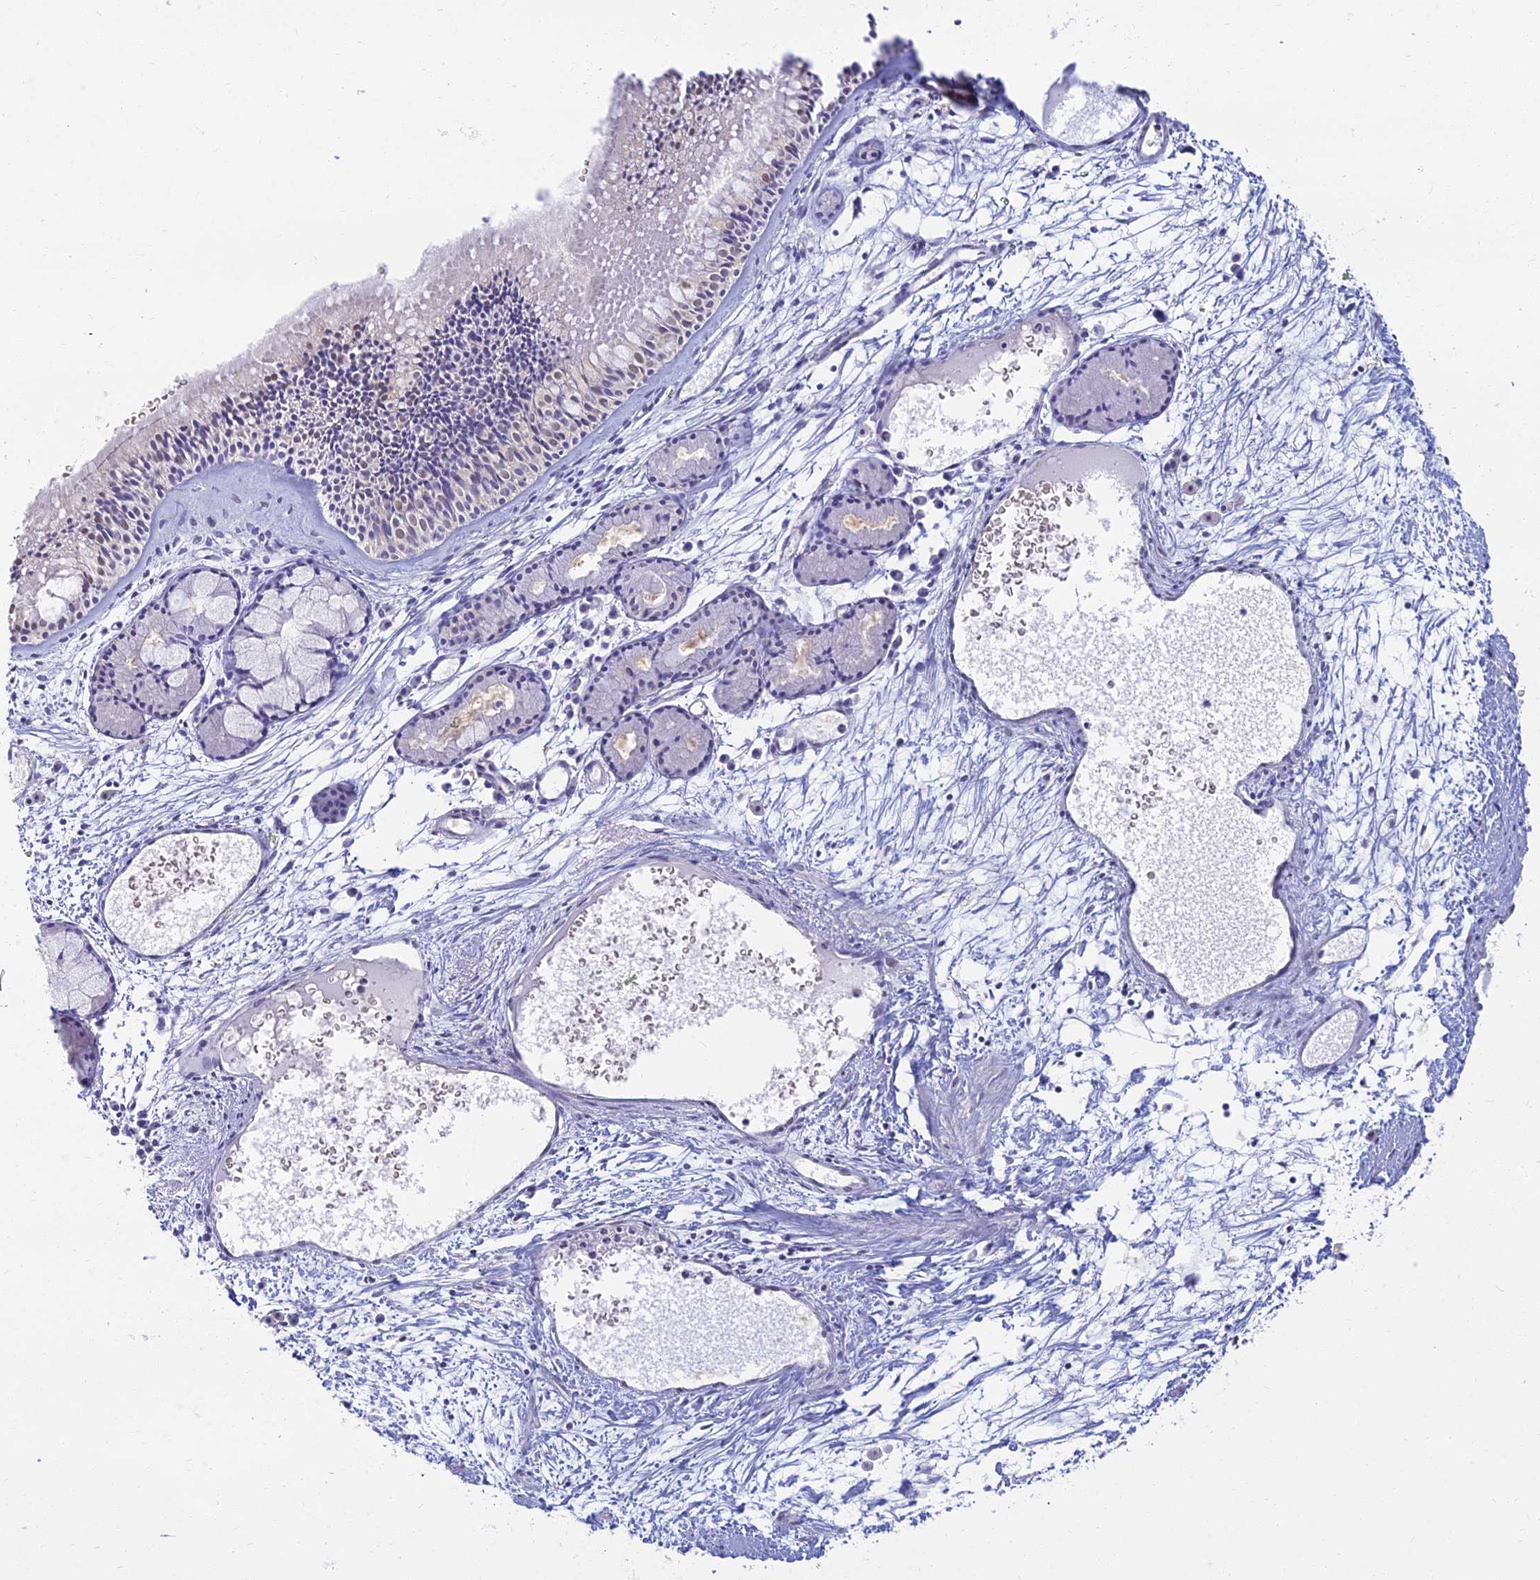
{"staining": {"intensity": "weak", "quantity": "25%-75%", "location": "cytoplasmic/membranous,nuclear"}, "tissue": "nasopharynx", "cell_type": "Respiratory epithelial cells", "image_type": "normal", "snomed": [{"axis": "morphology", "description": "Normal tissue, NOS"}, {"axis": "topography", "description": "Nasopharynx"}], "caption": "Benign nasopharynx displays weak cytoplasmic/membranous,nuclear expression in approximately 25%-75% of respiratory epithelial cells, visualized by immunohistochemistry.", "gene": "SRSF7", "patient": {"sex": "male", "age": 81}}